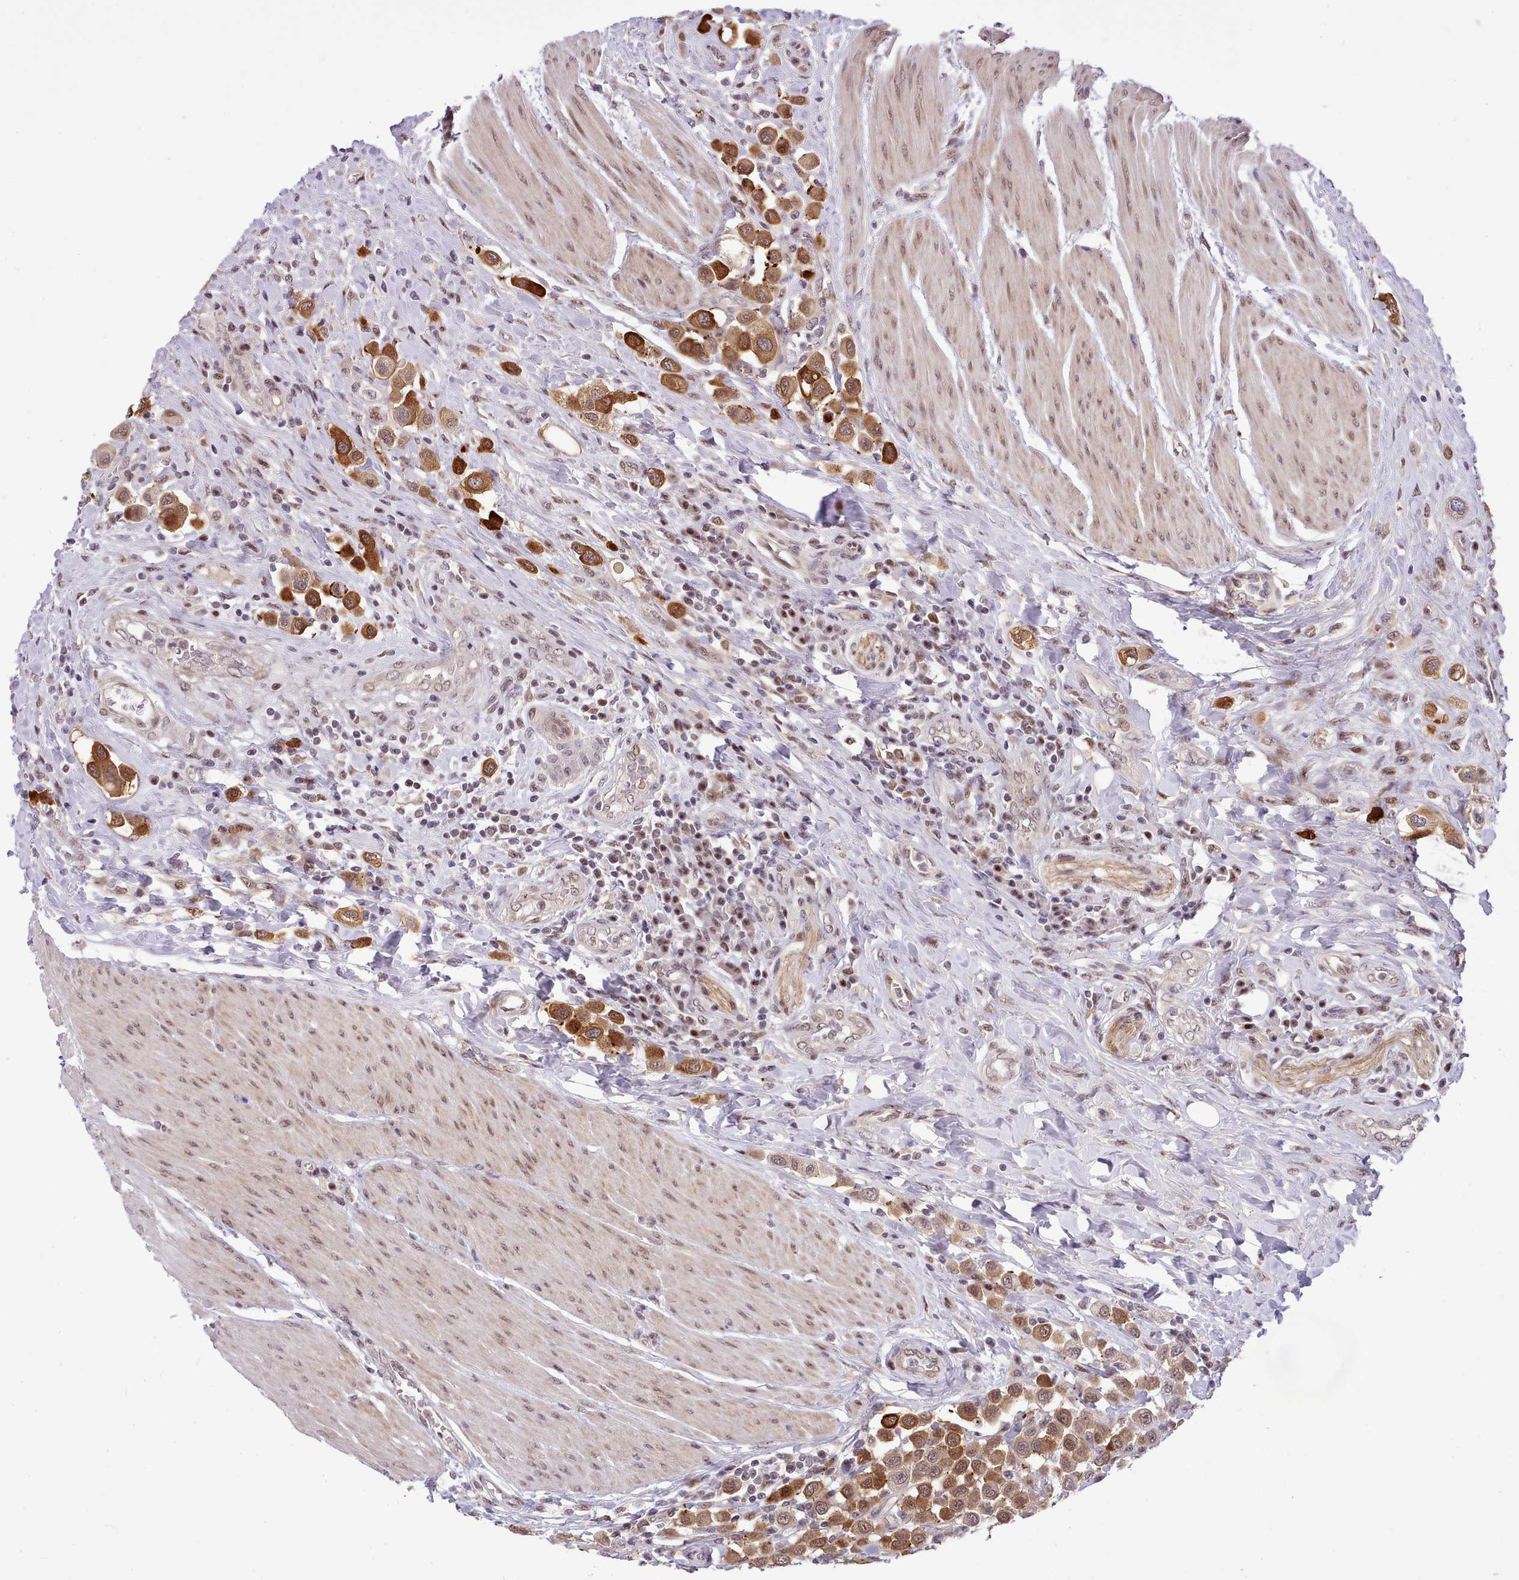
{"staining": {"intensity": "strong", "quantity": ">75%", "location": "cytoplasmic/membranous,nuclear"}, "tissue": "urothelial cancer", "cell_type": "Tumor cells", "image_type": "cancer", "snomed": [{"axis": "morphology", "description": "Urothelial carcinoma, High grade"}, {"axis": "topography", "description": "Urinary bladder"}], "caption": "Immunohistochemistry (IHC) (DAB) staining of human urothelial carcinoma (high-grade) shows strong cytoplasmic/membranous and nuclear protein expression in approximately >75% of tumor cells. Immunohistochemistry stains the protein in brown and the nuclei are stained blue.", "gene": "HOXB7", "patient": {"sex": "male", "age": 50}}